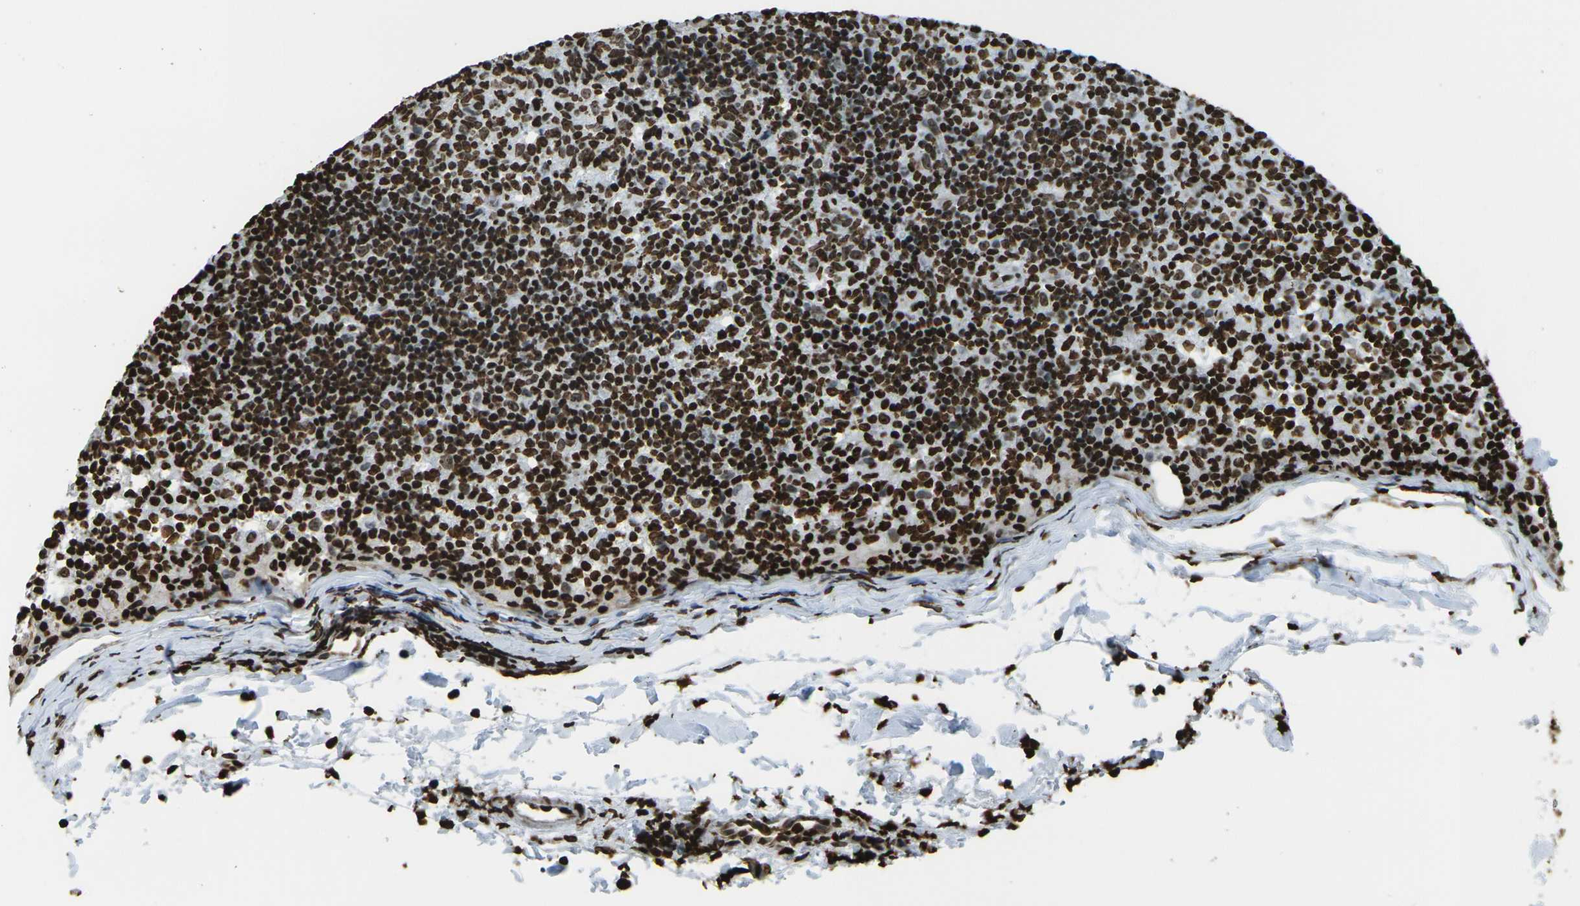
{"staining": {"intensity": "strong", "quantity": ">75%", "location": "nuclear"}, "tissue": "lymph node", "cell_type": "Germinal center cells", "image_type": "normal", "snomed": [{"axis": "morphology", "description": "Normal tissue, NOS"}, {"axis": "morphology", "description": "Inflammation, NOS"}, {"axis": "topography", "description": "Lymph node"}], "caption": "Unremarkable lymph node was stained to show a protein in brown. There is high levels of strong nuclear staining in approximately >75% of germinal center cells.", "gene": "H1", "patient": {"sex": "male", "age": 55}}